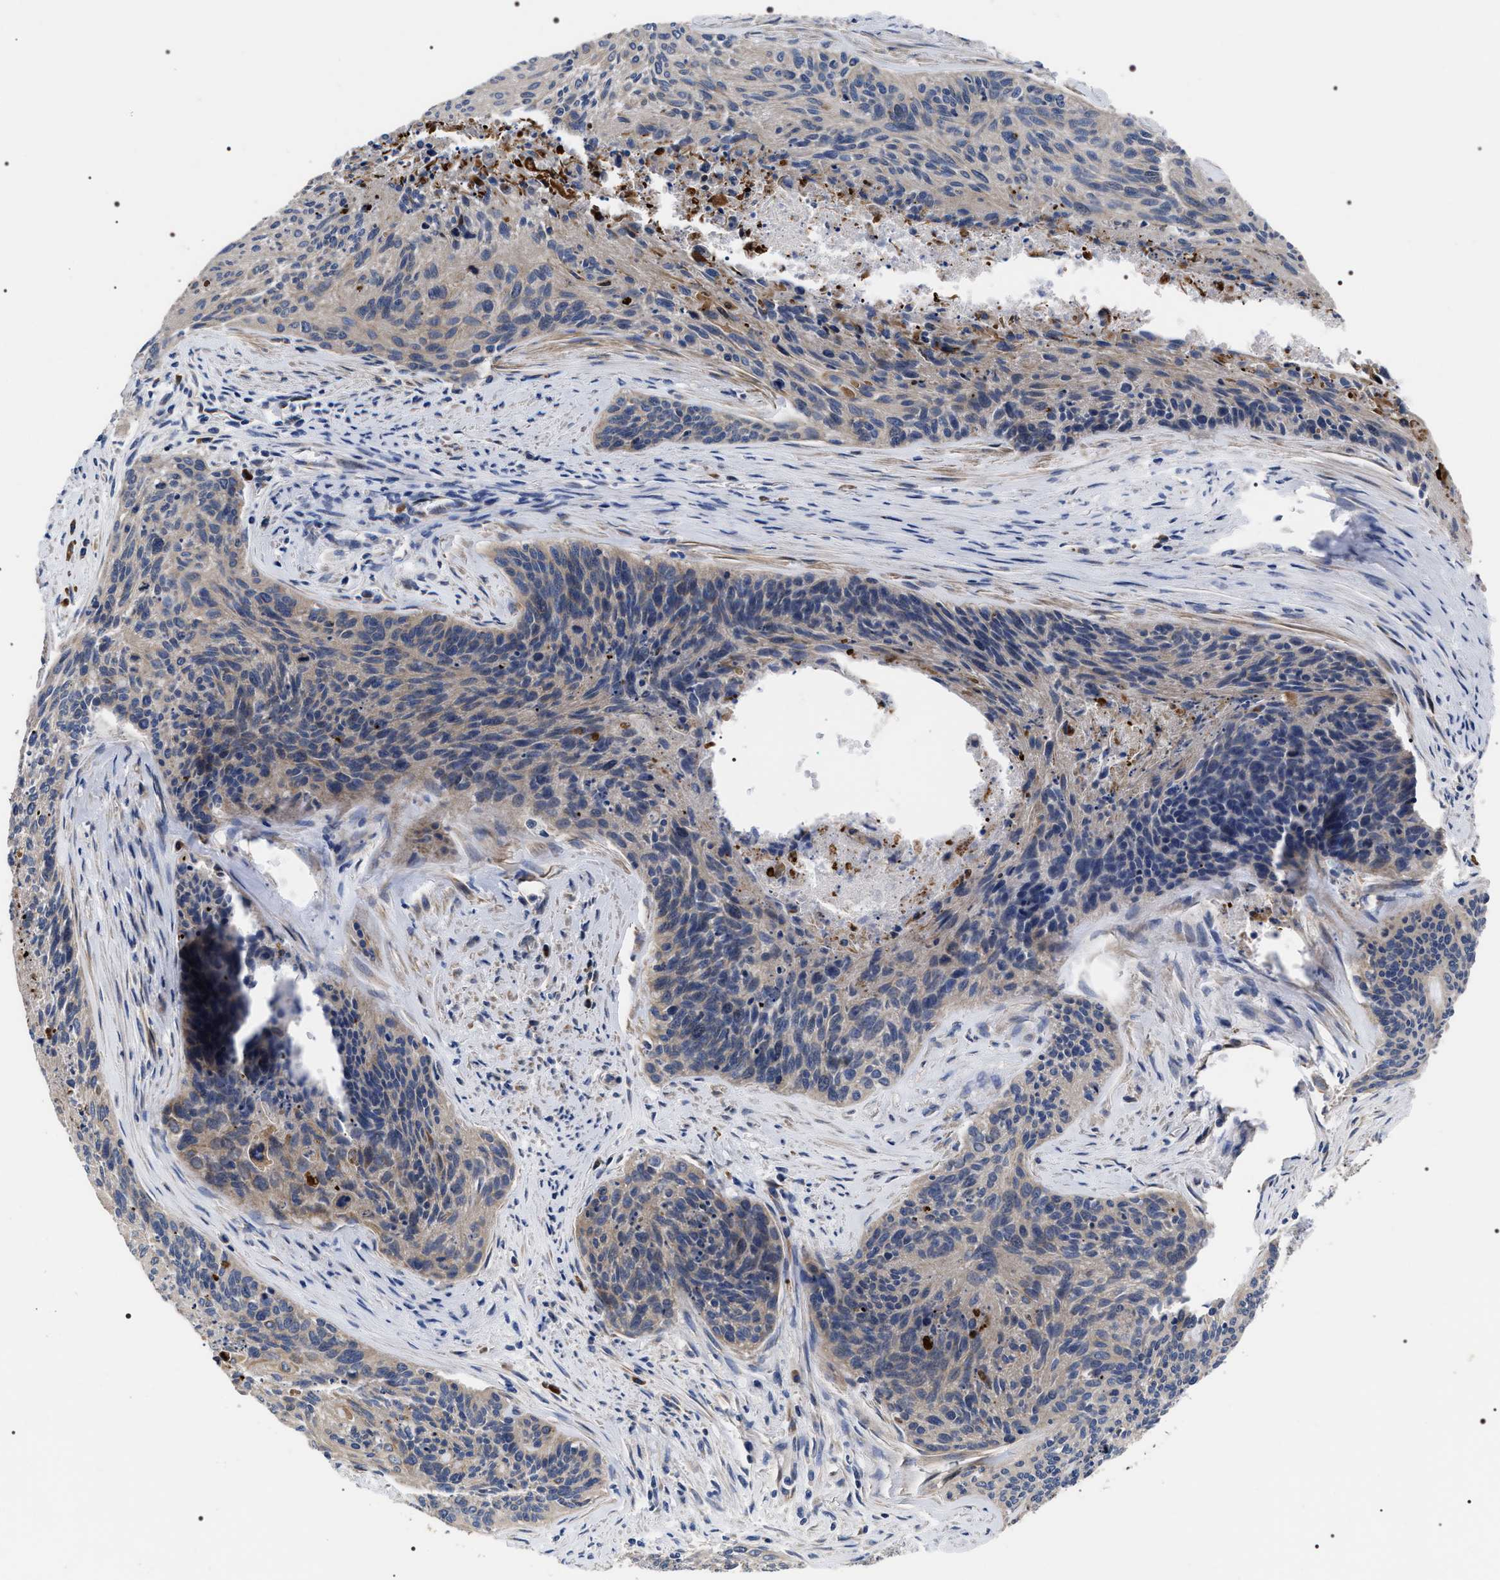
{"staining": {"intensity": "negative", "quantity": "none", "location": "none"}, "tissue": "cervical cancer", "cell_type": "Tumor cells", "image_type": "cancer", "snomed": [{"axis": "morphology", "description": "Squamous cell carcinoma, NOS"}, {"axis": "topography", "description": "Cervix"}], "caption": "A high-resolution micrograph shows IHC staining of cervical cancer (squamous cell carcinoma), which reveals no significant positivity in tumor cells.", "gene": "MIS18A", "patient": {"sex": "female", "age": 55}}